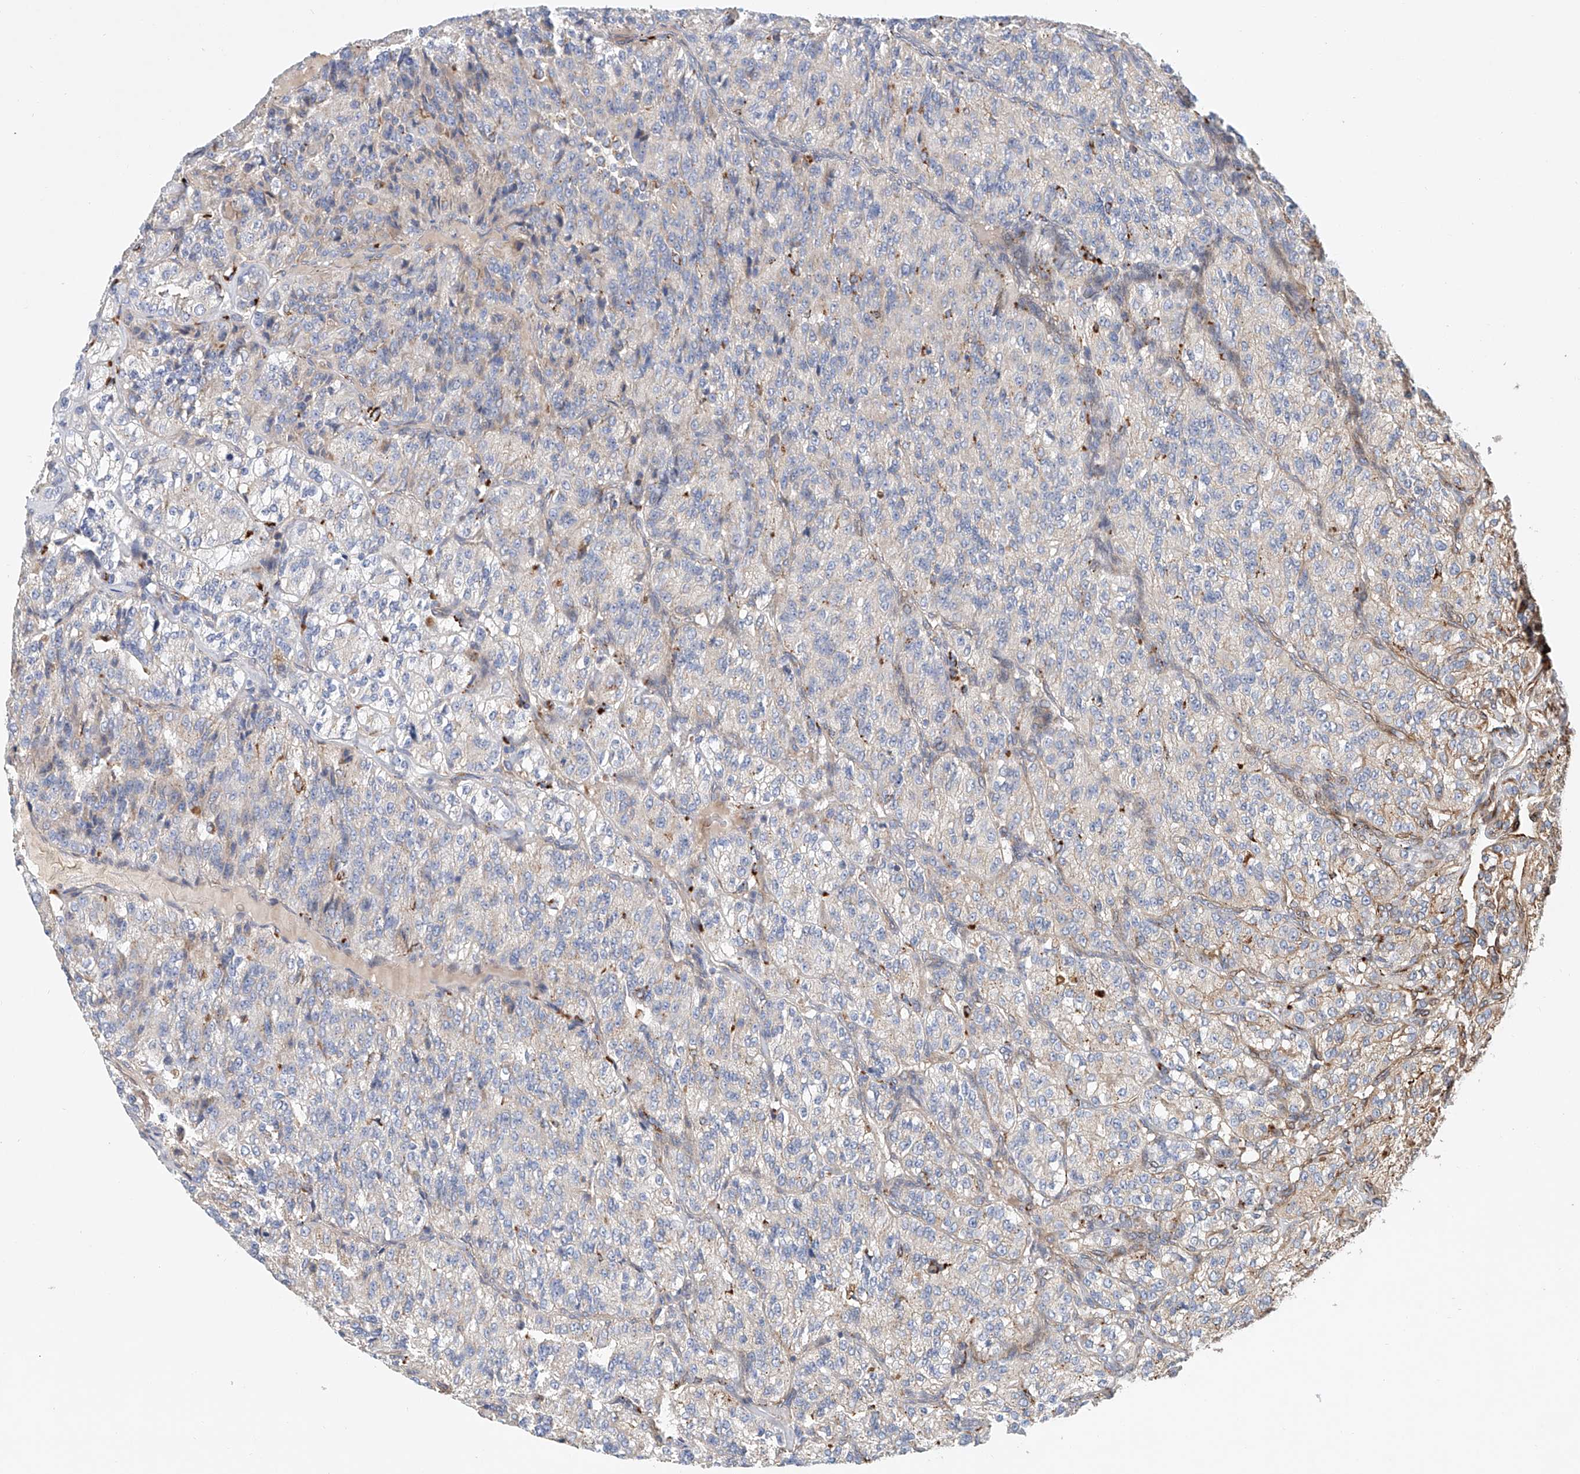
{"staining": {"intensity": "negative", "quantity": "none", "location": "none"}, "tissue": "renal cancer", "cell_type": "Tumor cells", "image_type": "cancer", "snomed": [{"axis": "morphology", "description": "Adenocarcinoma, NOS"}, {"axis": "topography", "description": "Kidney"}], "caption": "The image displays no significant staining in tumor cells of renal cancer (adenocarcinoma).", "gene": "HGSNAT", "patient": {"sex": "female", "age": 63}}